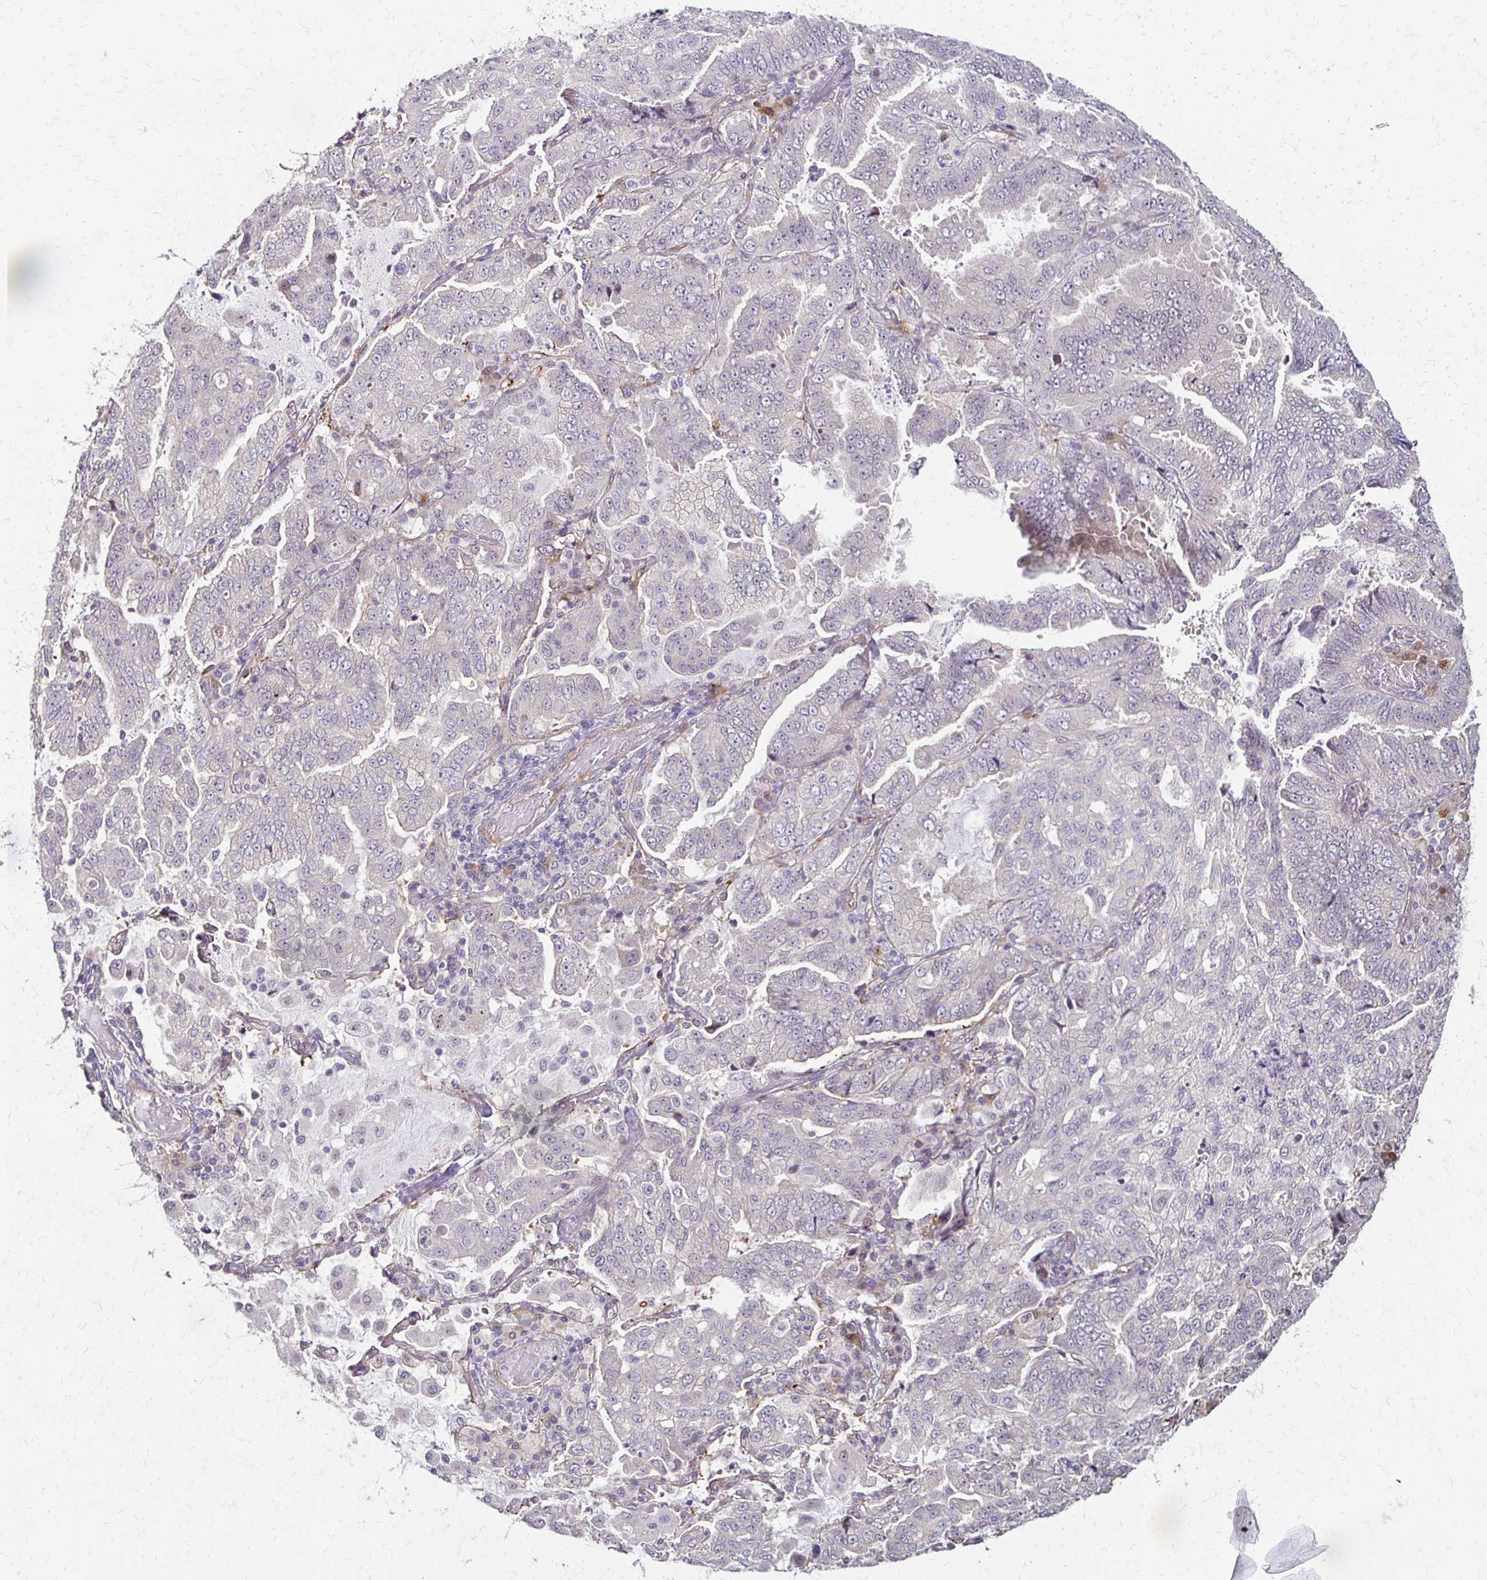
{"staining": {"intensity": "negative", "quantity": "none", "location": "none"}, "tissue": "lung cancer", "cell_type": "Tumor cells", "image_type": "cancer", "snomed": [{"axis": "morphology", "description": "Aneuploidy"}, {"axis": "morphology", "description": "Adenocarcinoma, NOS"}, {"axis": "morphology", "description": "Adenocarcinoma, metastatic, NOS"}, {"axis": "topography", "description": "Lymph node"}, {"axis": "topography", "description": "Lung"}], "caption": "Immunohistochemistry of lung cancer (adenocarcinoma) demonstrates no staining in tumor cells. The staining was performed using DAB (3,3'-diaminobenzidine) to visualize the protein expression in brown, while the nuclei were stained in blue with hematoxylin (Magnification: 20x).", "gene": "CFL2", "patient": {"sex": "female", "age": 48}}